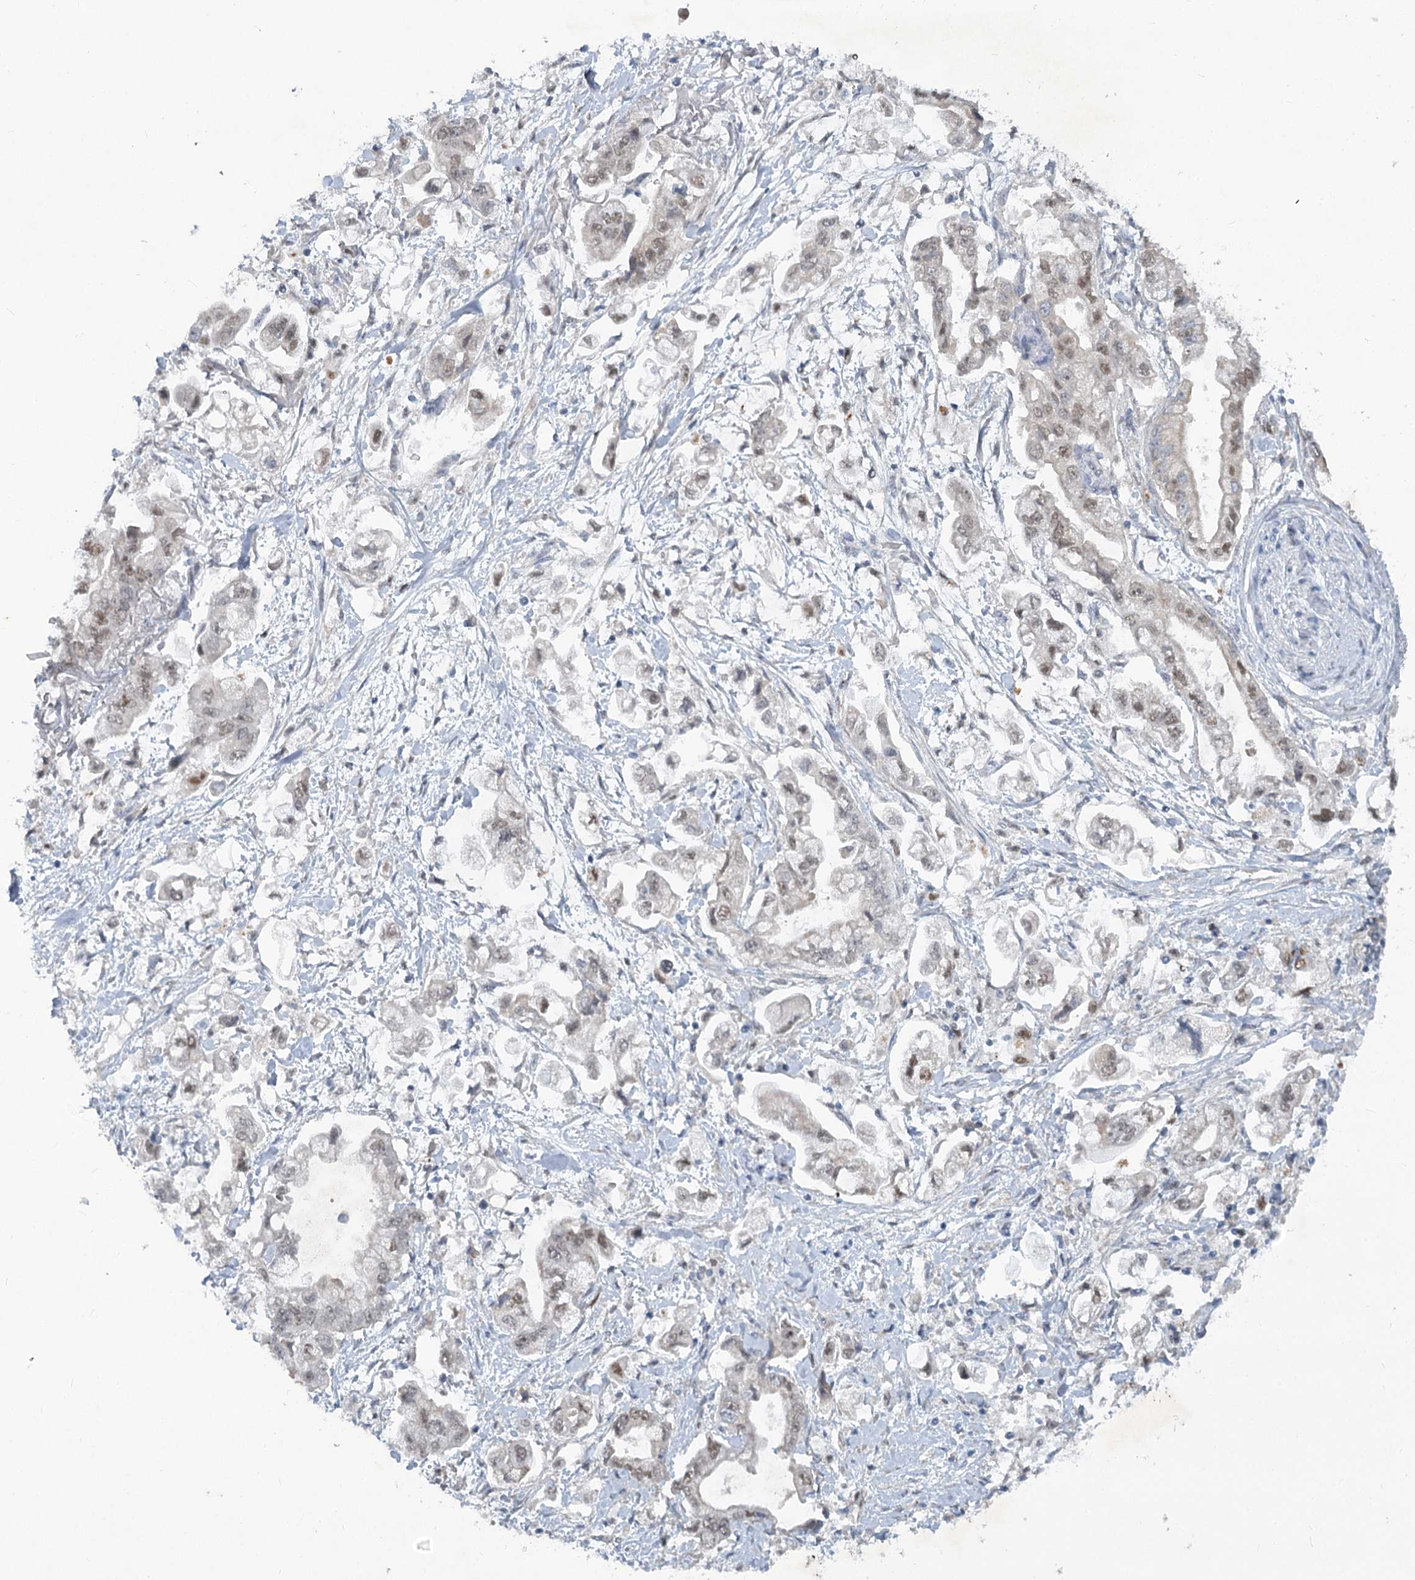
{"staining": {"intensity": "weak", "quantity": "25%-75%", "location": "nuclear"}, "tissue": "stomach cancer", "cell_type": "Tumor cells", "image_type": "cancer", "snomed": [{"axis": "morphology", "description": "Adenocarcinoma, NOS"}, {"axis": "topography", "description": "Stomach"}], "caption": "This is a micrograph of IHC staining of stomach cancer, which shows weak positivity in the nuclear of tumor cells.", "gene": "ABITRAM", "patient": {"sex": "male", "age": 62}}